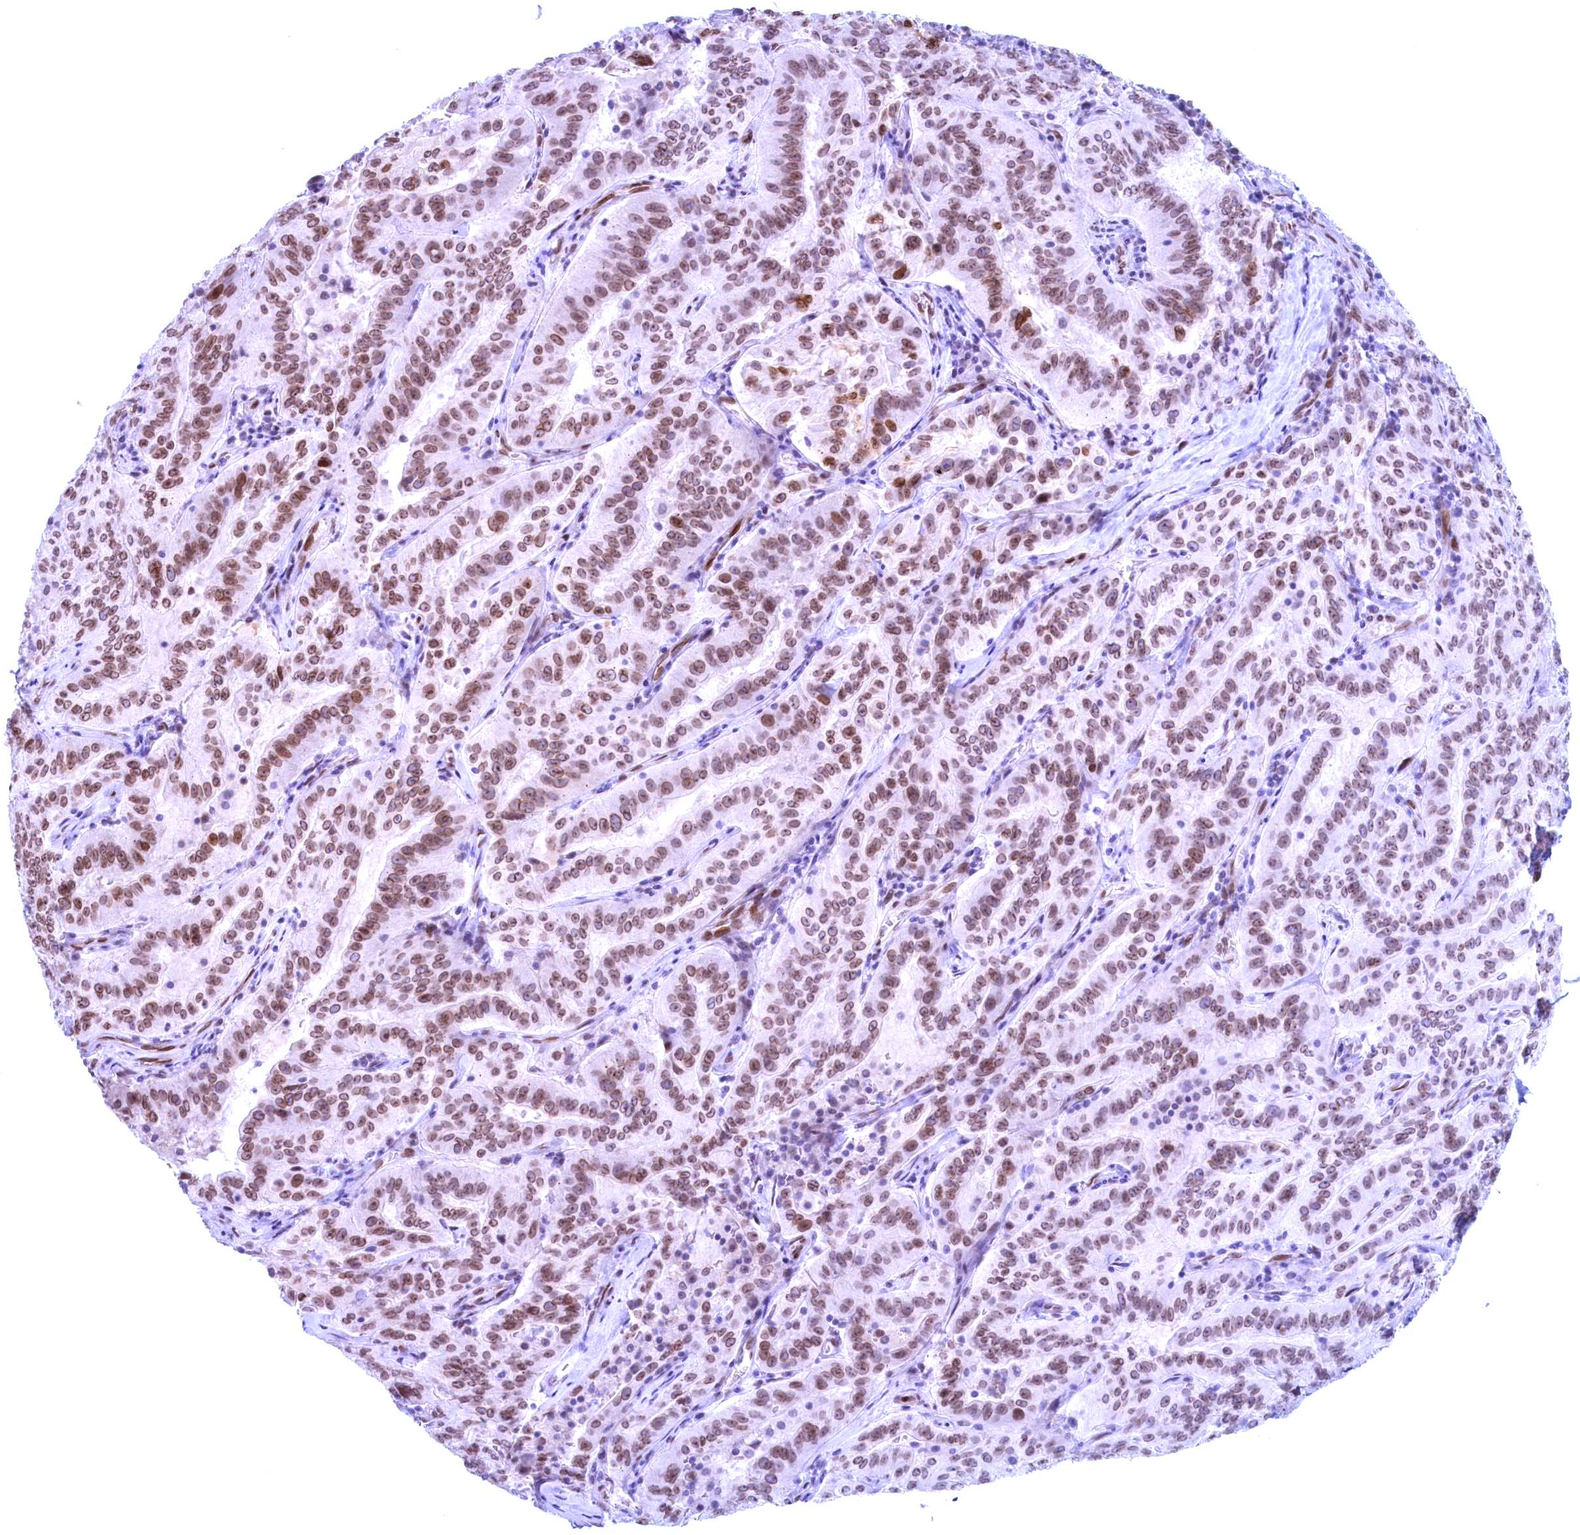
{"staining": {"intensity": "moderate", "quantity": ">75%", "location": "cytoplasmic/membranous,nuclear"}, "tissue": "pancreatic cancer", "cell_type": "Tumor cells", "image_type": "cancer", "snomed": [{"axis": "morphology", "description": "Adenocarcinoma, NOS"}, {"axis": "topography", "description": "Pancreas"}], "caption": "High-power microscopy captured an immunohistochemistry histopathology image of pancreatic adenocarcinoma, revealing moderate cytoplasmic/membranous and nuclear expression in about >75% of tumor cells.", "gene": "GPSM1", "patient": {"sex": "male", "age": 63}}